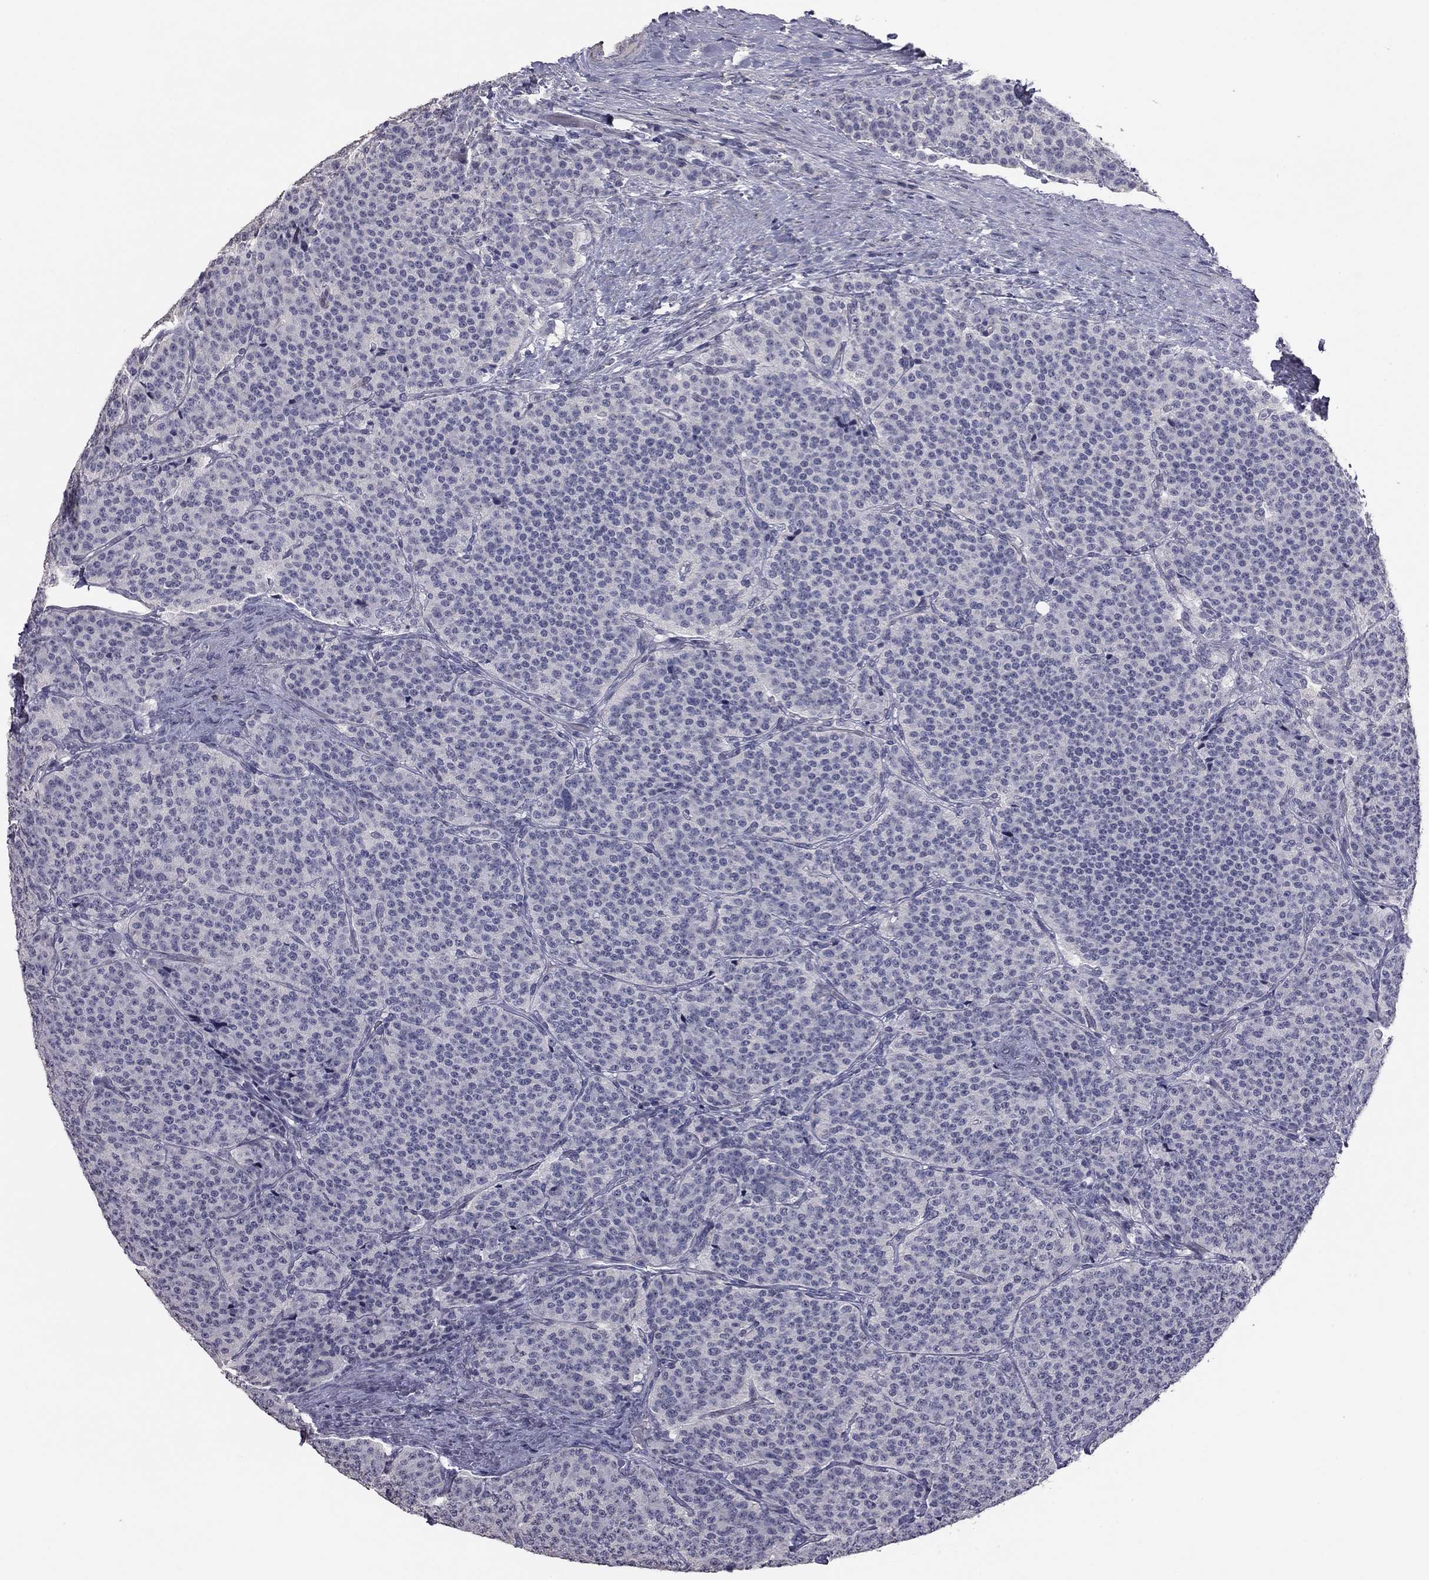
{"staining": {"intensity": "negative", "quantity": "none", "location": "none"}, "tissue": "carcinoid", "cell_type": "Tumor cells", "image_type": "cancer", "snomed": [{"axis": "morphology", "description": "Carcinoid, malignant, NOS"}, {"axis": "topography", "description": "Small intestine"}], "caption": "A high-resolution micrograph shows IHC staining of carcinoid, which shows no significant expression in tumor cells. (DAB (3,3'-diaminobenzidine) immunohistochemistry (IHC) with hematoxylin counter stain).", "gene": "PRRT2", "patient": {"sex": "female", "age": 58}}